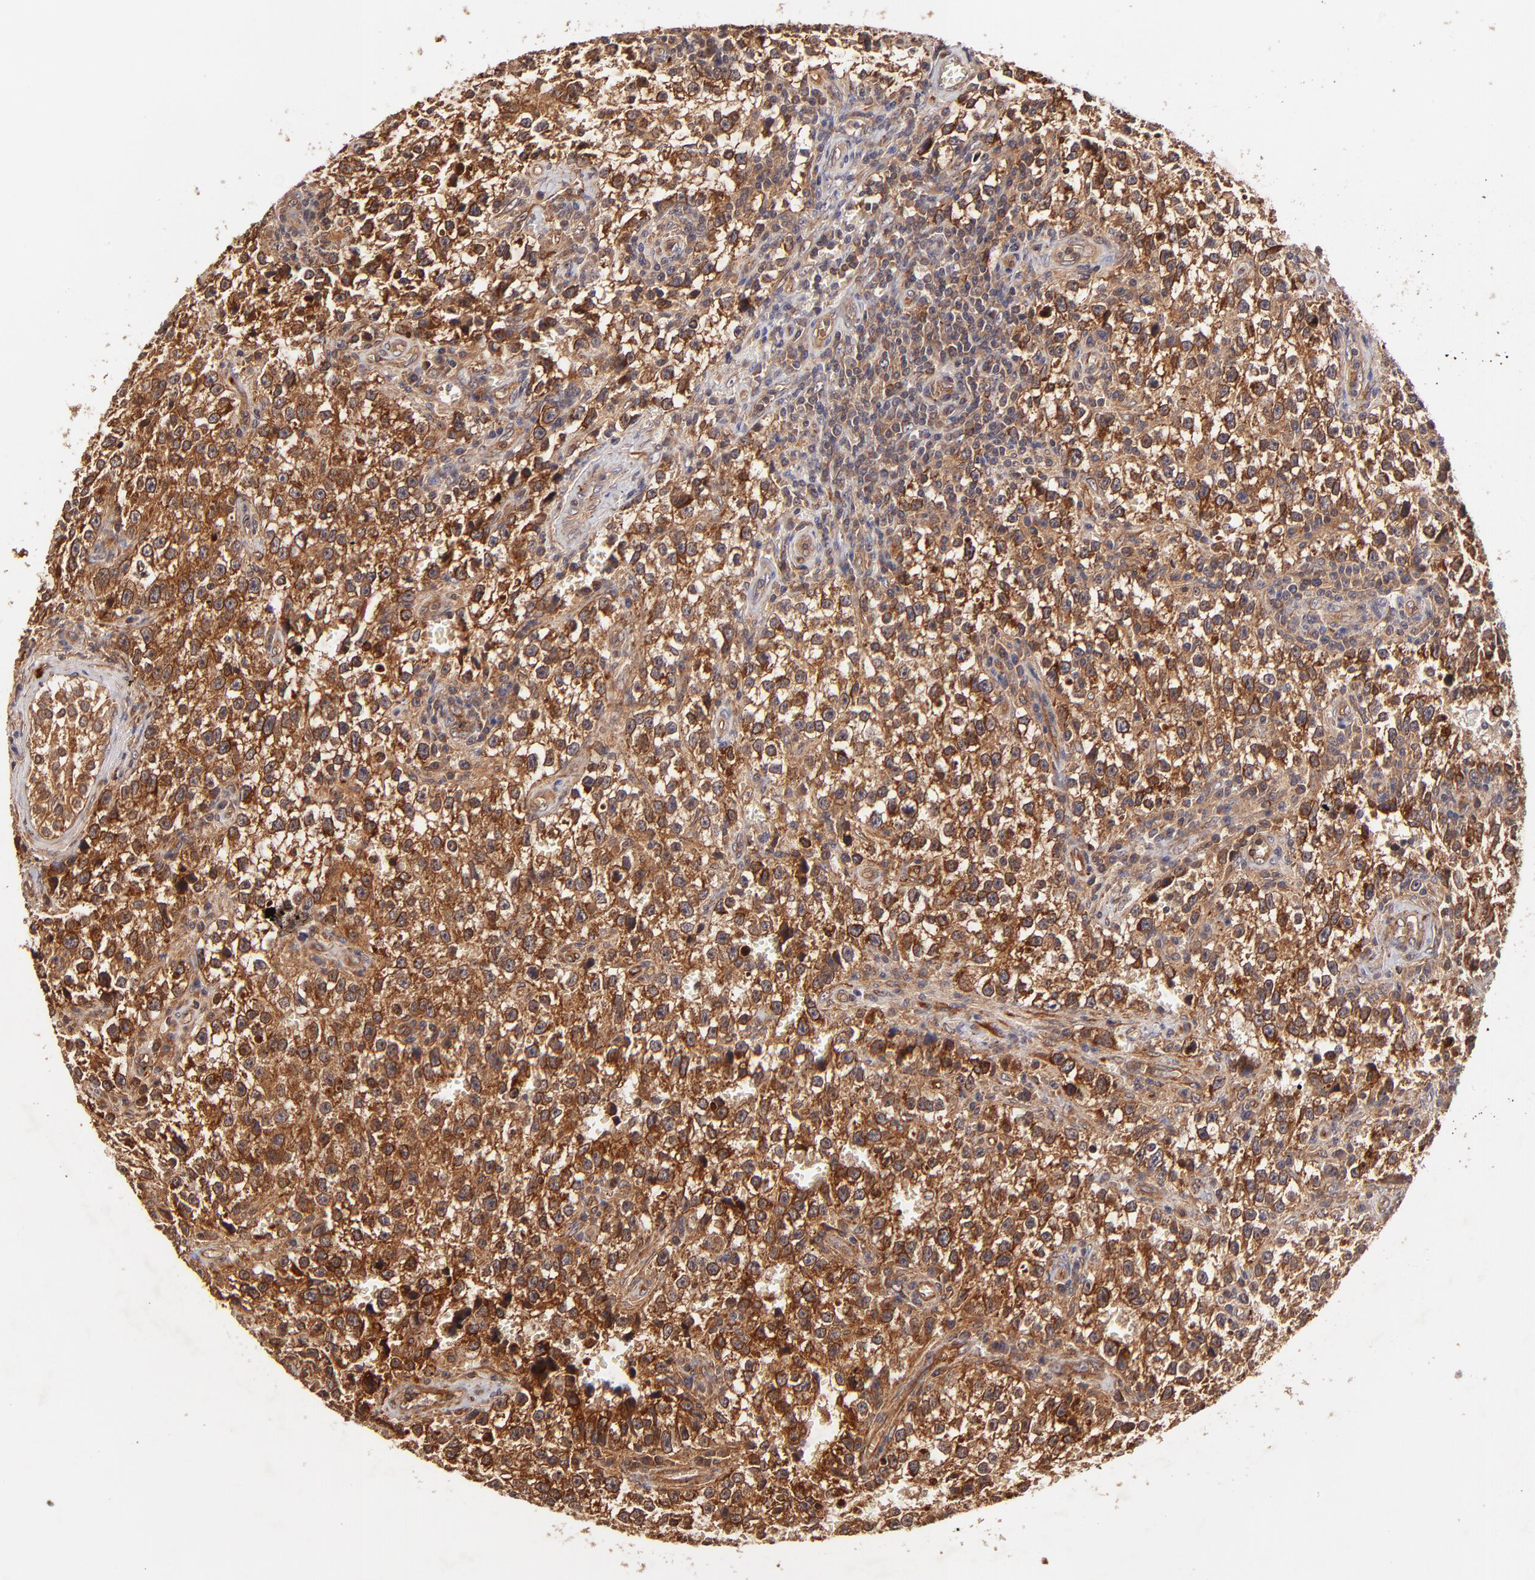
{"staining": {"intensity": "strong", "quantity": ">75%", "location": "cytoplasmic/membranous"}, "tissue": "testis cancer", "cell_type": "Tumor cells", "image_type": "cancer", "snomed": [{"axis": "morphology", "description": "Seminoma, NOS"}, {"axis": "topography", "description": "Testis"}], "caption": "About >75% of tumor cells in human testis cancer (seminoma) reveal strong cytoplasmic/membranous protein staining as visualized by brown immunohistochemical staining.", "gene": "ITGB1", "patient": {"sex": "male", "age": 38}}